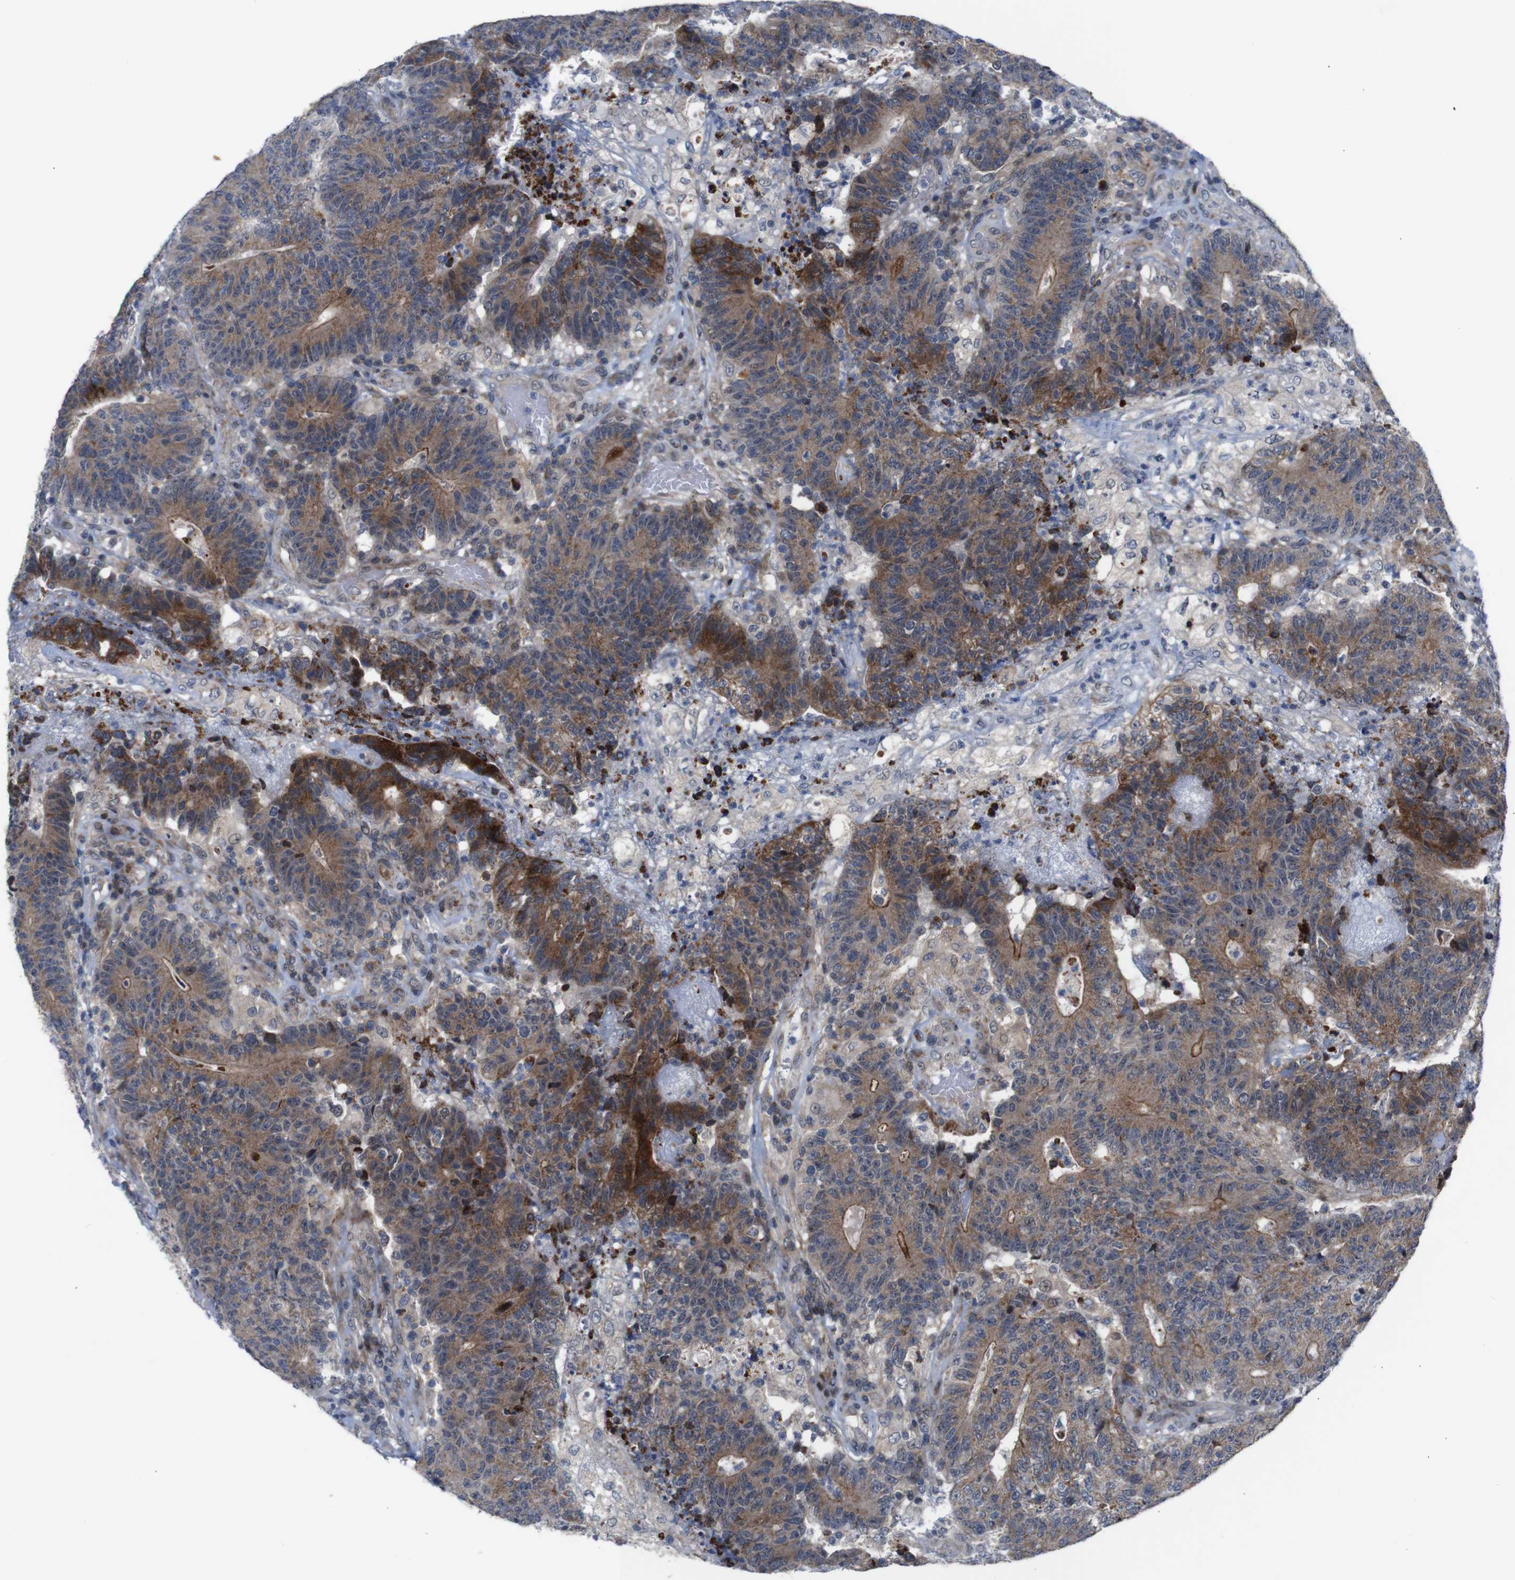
{"staining": {"intensity": "moderate", "quantity": ">75%", "location": "cytoplasmic/membranous"}, "tissue": "colorectal cancer", "cell_type": "Tumor cells", "image_type": "cancer", "snomed": [{"axis": "morphology", "description": "Normal tissue, NOS"}, {"axis": "morphology", "description": "Adenocarcinoma, NOS"}, {"axis": "topography", "description": "Colon"}], "caption": "Tumor cells display medium levels of moderate cytoplasmic/membranous positivity in approximately >75% of cells in human colorectal cancer.", "gene": "ATP7B", "patient": {"sex": "female", "age": 75}}